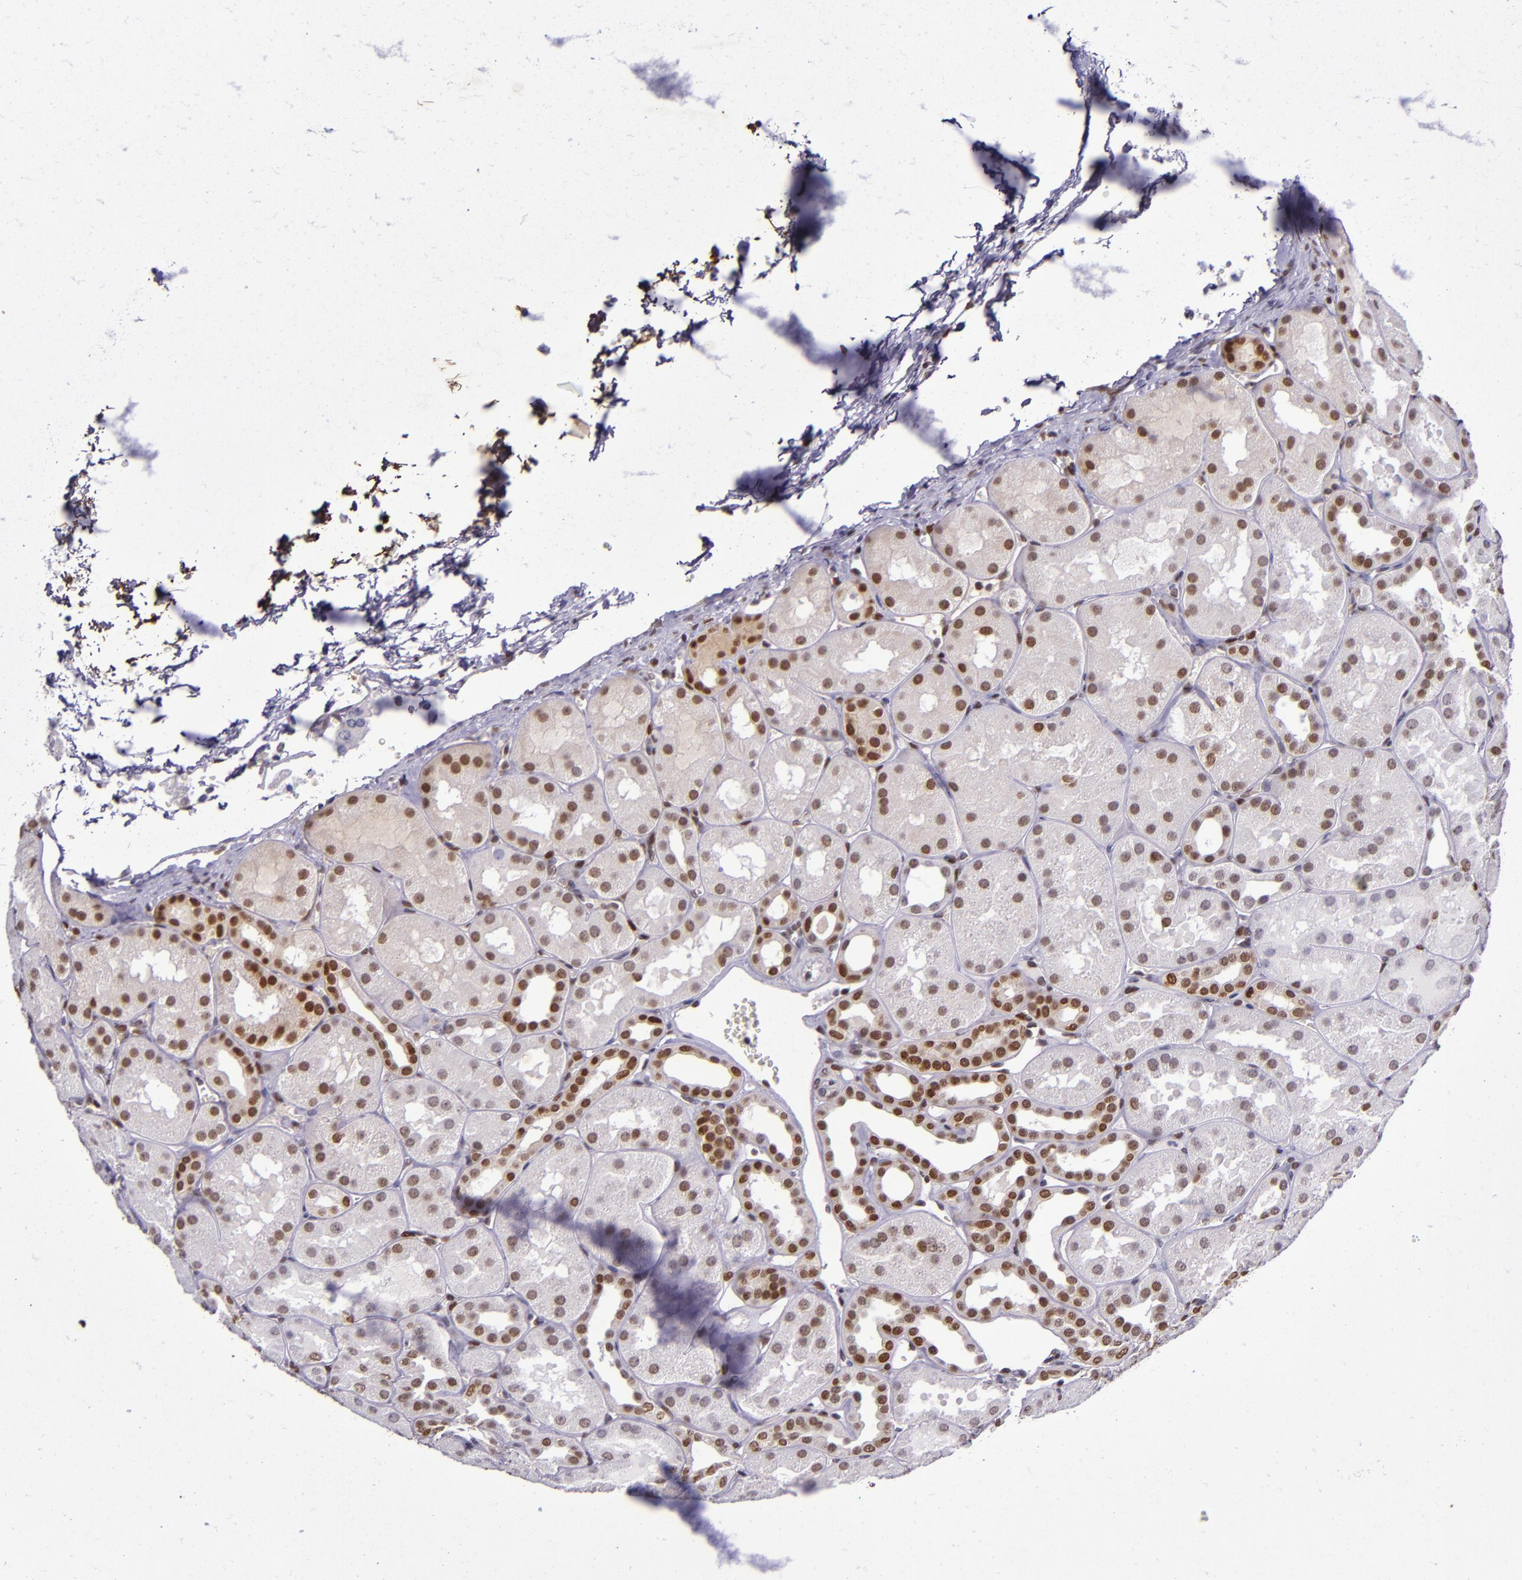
{"staining": {"intensity": "strong", "quantity": ">75%", "location": "nuclear"}, "tissue": "kidney", "cell_type": "Cells in glomeruli", "image_type": "normal", "snomed": [{"axis": "morphology", "description": "Normal tissue, NOS"}, {"axis": "topography", "description": "Kidney"}], "caption": "Brown immunohistochemical staining in unremarkable human kidney shows strong nuclear positivity in approximately >75% of cells in glomeruli.", "gene": "MGMT", "patient": {"sex": "male", "age": 28}}